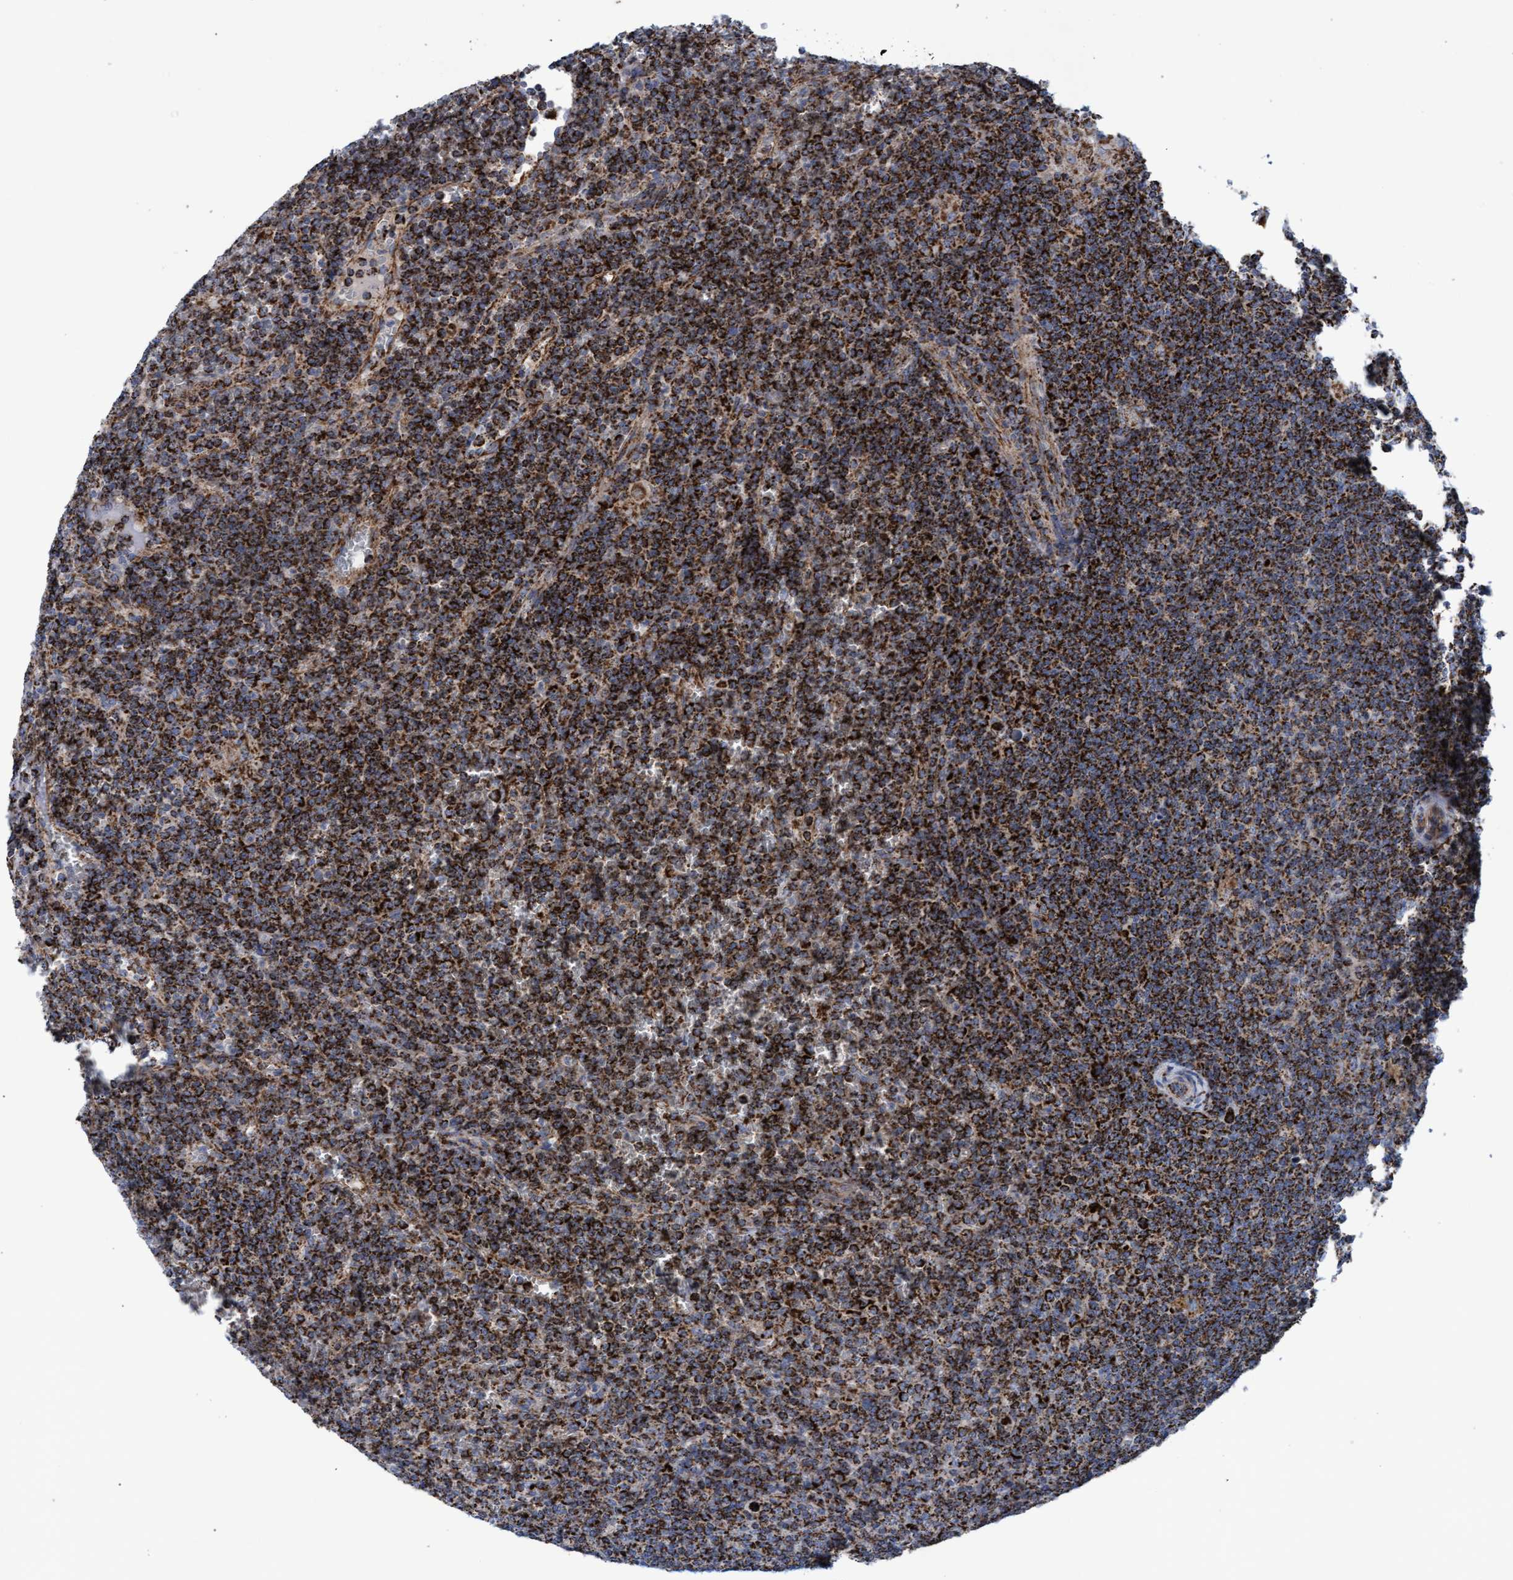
{"staining": {"intensity": "strong", "quantity": ">75%", "location": "cytoplasmic/membranous"}, "tissue": "lymphoma", "cell_type": "Tumor cells", "image_type": "cancer", "snomed": [{"axis": "morphology", "description": "Malignant lymphoma, non-Hodgkin's type, Low grade"}, {"axis": "topography", "description": "Spleen"}], "caption": "A brown stain labels strong cytoplasmic/membranous staining of a protein in human low-grade malignant lymphoma, non-Hodgkin's type tumor cells. The staining was performed using DAB, with brown indicating positive protein expression. Nuclei are stained blue with hematoxylin.", "gene": "MRPL38", "patient": {"sex": "female", "age": 19}}